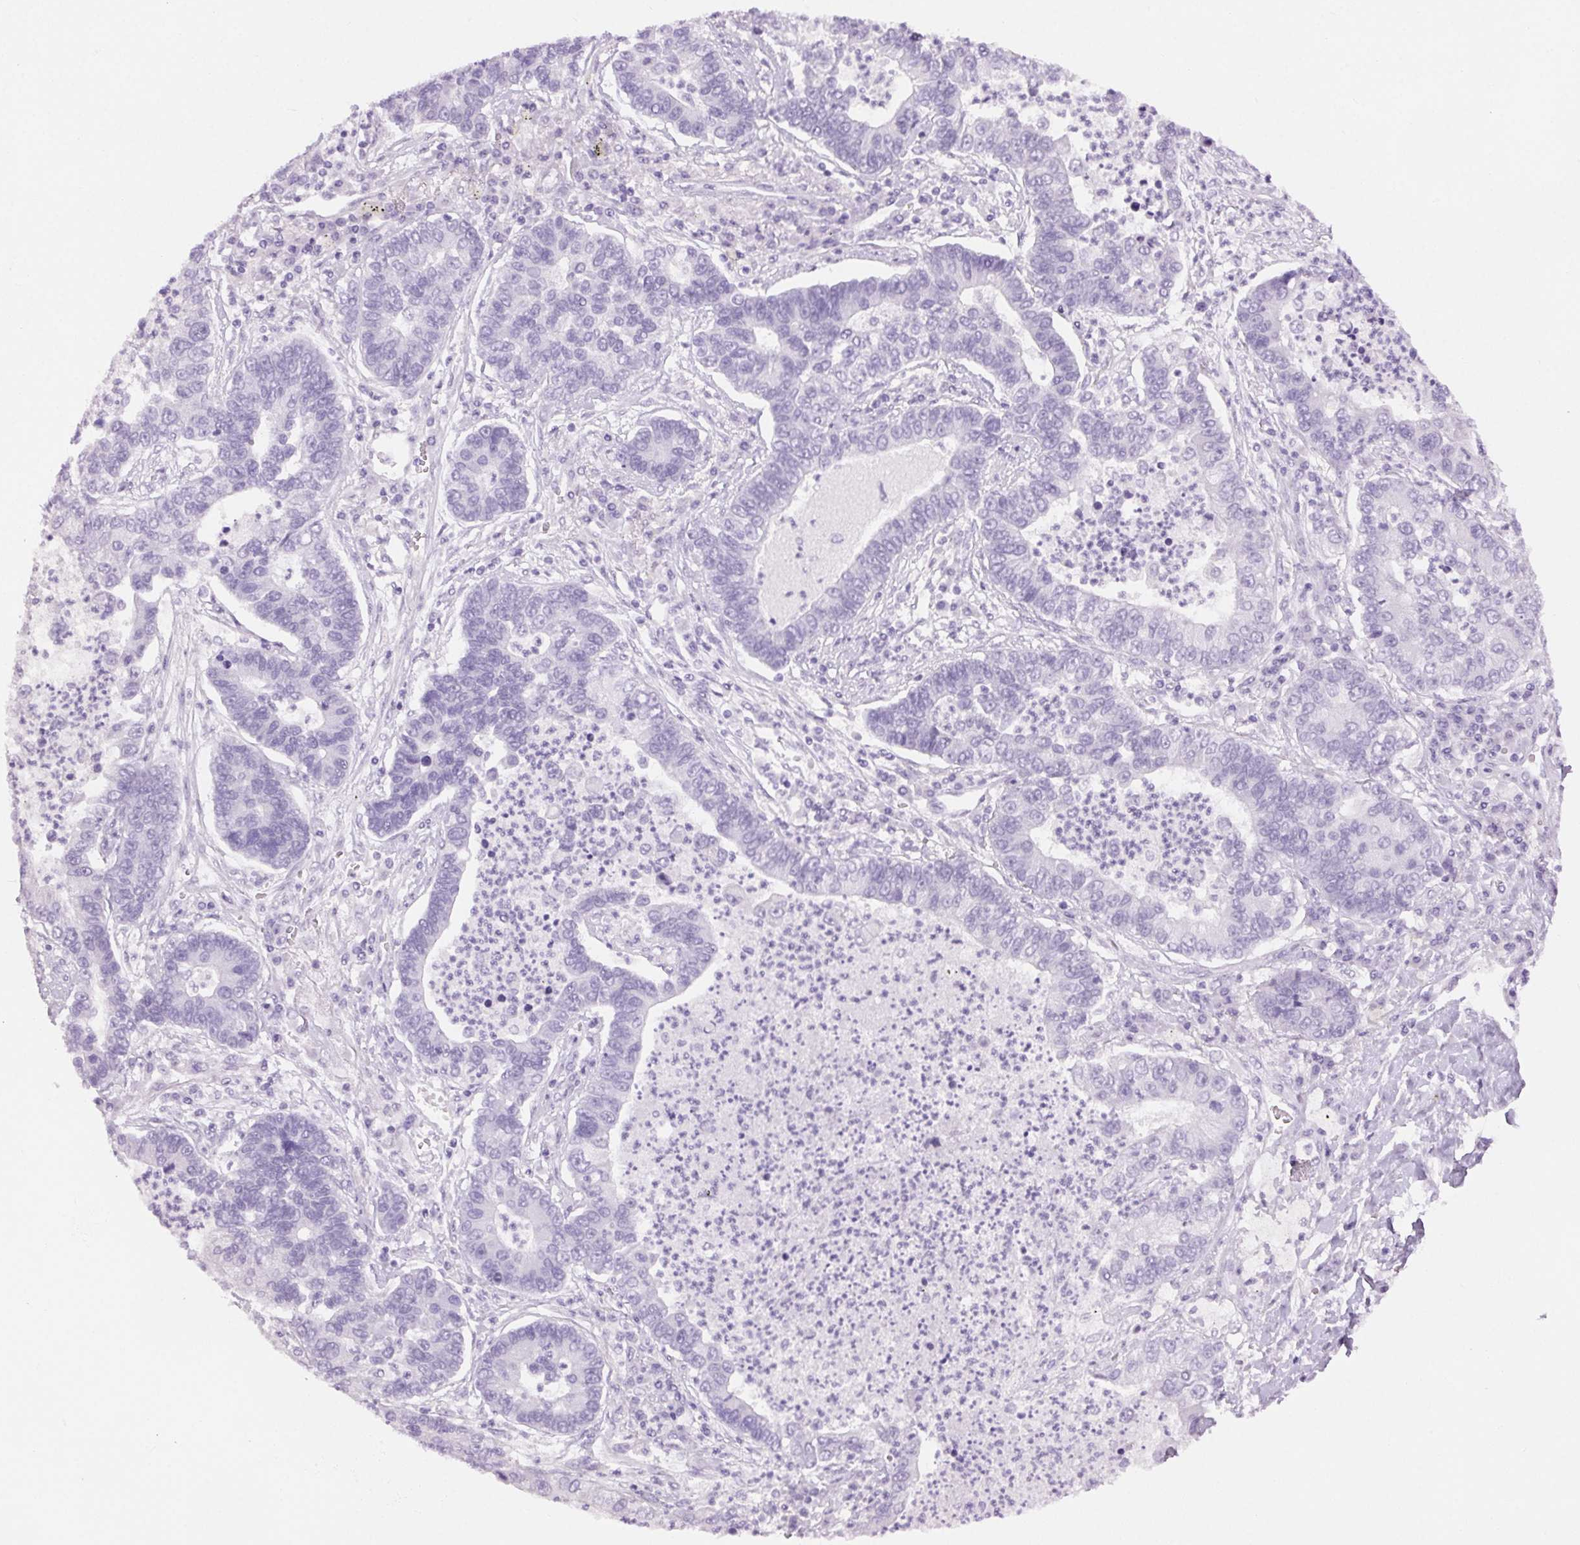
{"staining": {"intensity": "negative", "quantity": "none", "location": "none"}, "tissue": "lung cancer", "cell_type": "Tumor cells", "image_type": "cancer", "snomed": [{"axis": "morphology", "description": "Adenocarcinoma, NOS"}, {"axis": "topography", "description": "Lung"}], "caption": "Immunohistochemistry (IHC) histopathology image of lung cancer (adenocarcinoma) stained for a protein (brown), which displays no expression in tumor cells.", "gene": "BEND2", "patient": {"sex": "female", "age": 57}}